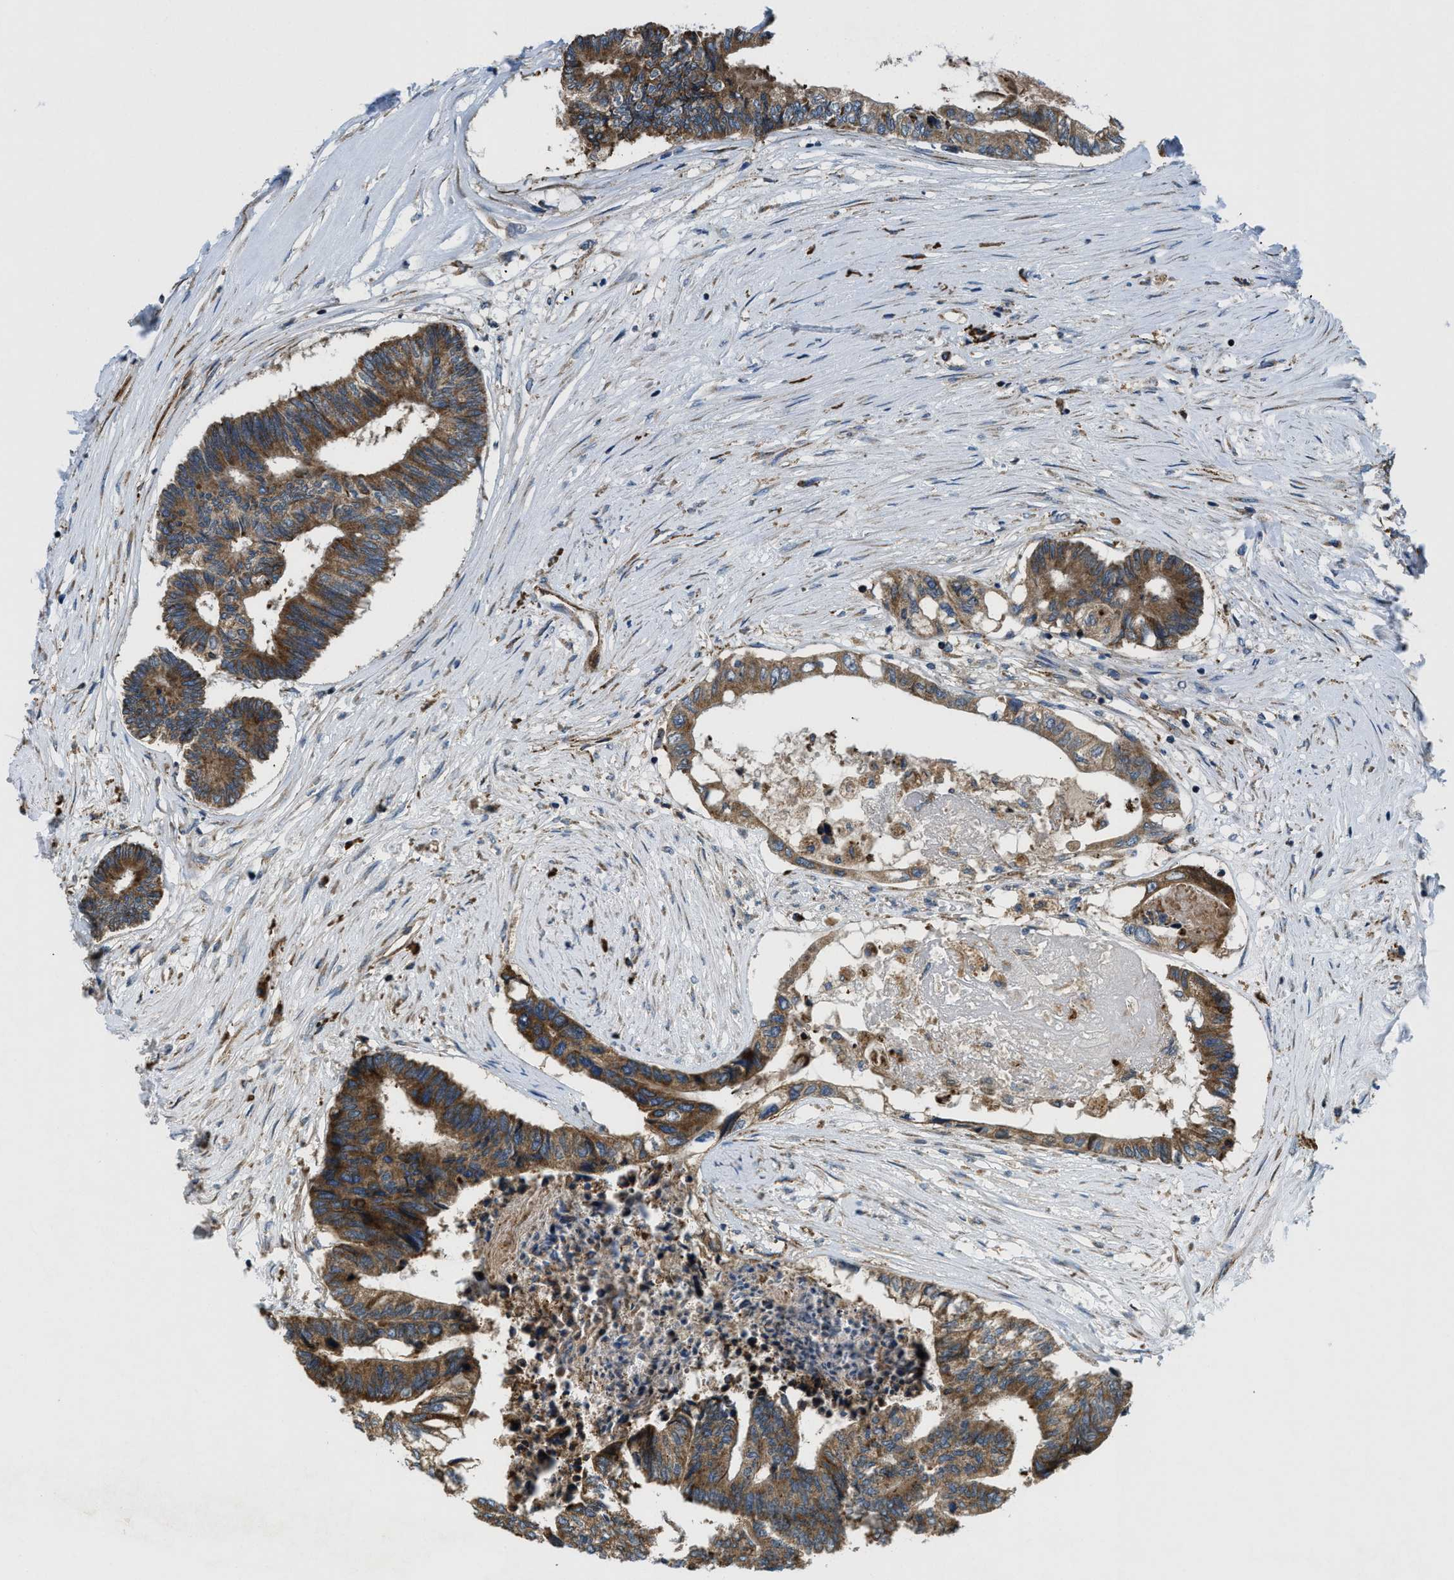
{"staining": {"intensity": "strong", "quantity": ">75%", "location": "cytoplasmic/membranous"}, "tissue": "colorectal cancer", "cell_type": "Tumor cells", "image_type": "cancer", "snomed": [{"axis": "morphology", "description": "Adenocarcinoma, NOS"}, {"axis": "topography", "description": "Rectum"}], "caption": "Protein expression analysis of human colorectal cancer (adenocarcinoma) reveals strong cytoplasmic/membranous positivity in approximately >75% of tumor cells.", "gene": "CSPG4", "patient": {"sex": "male", "age": 63}}